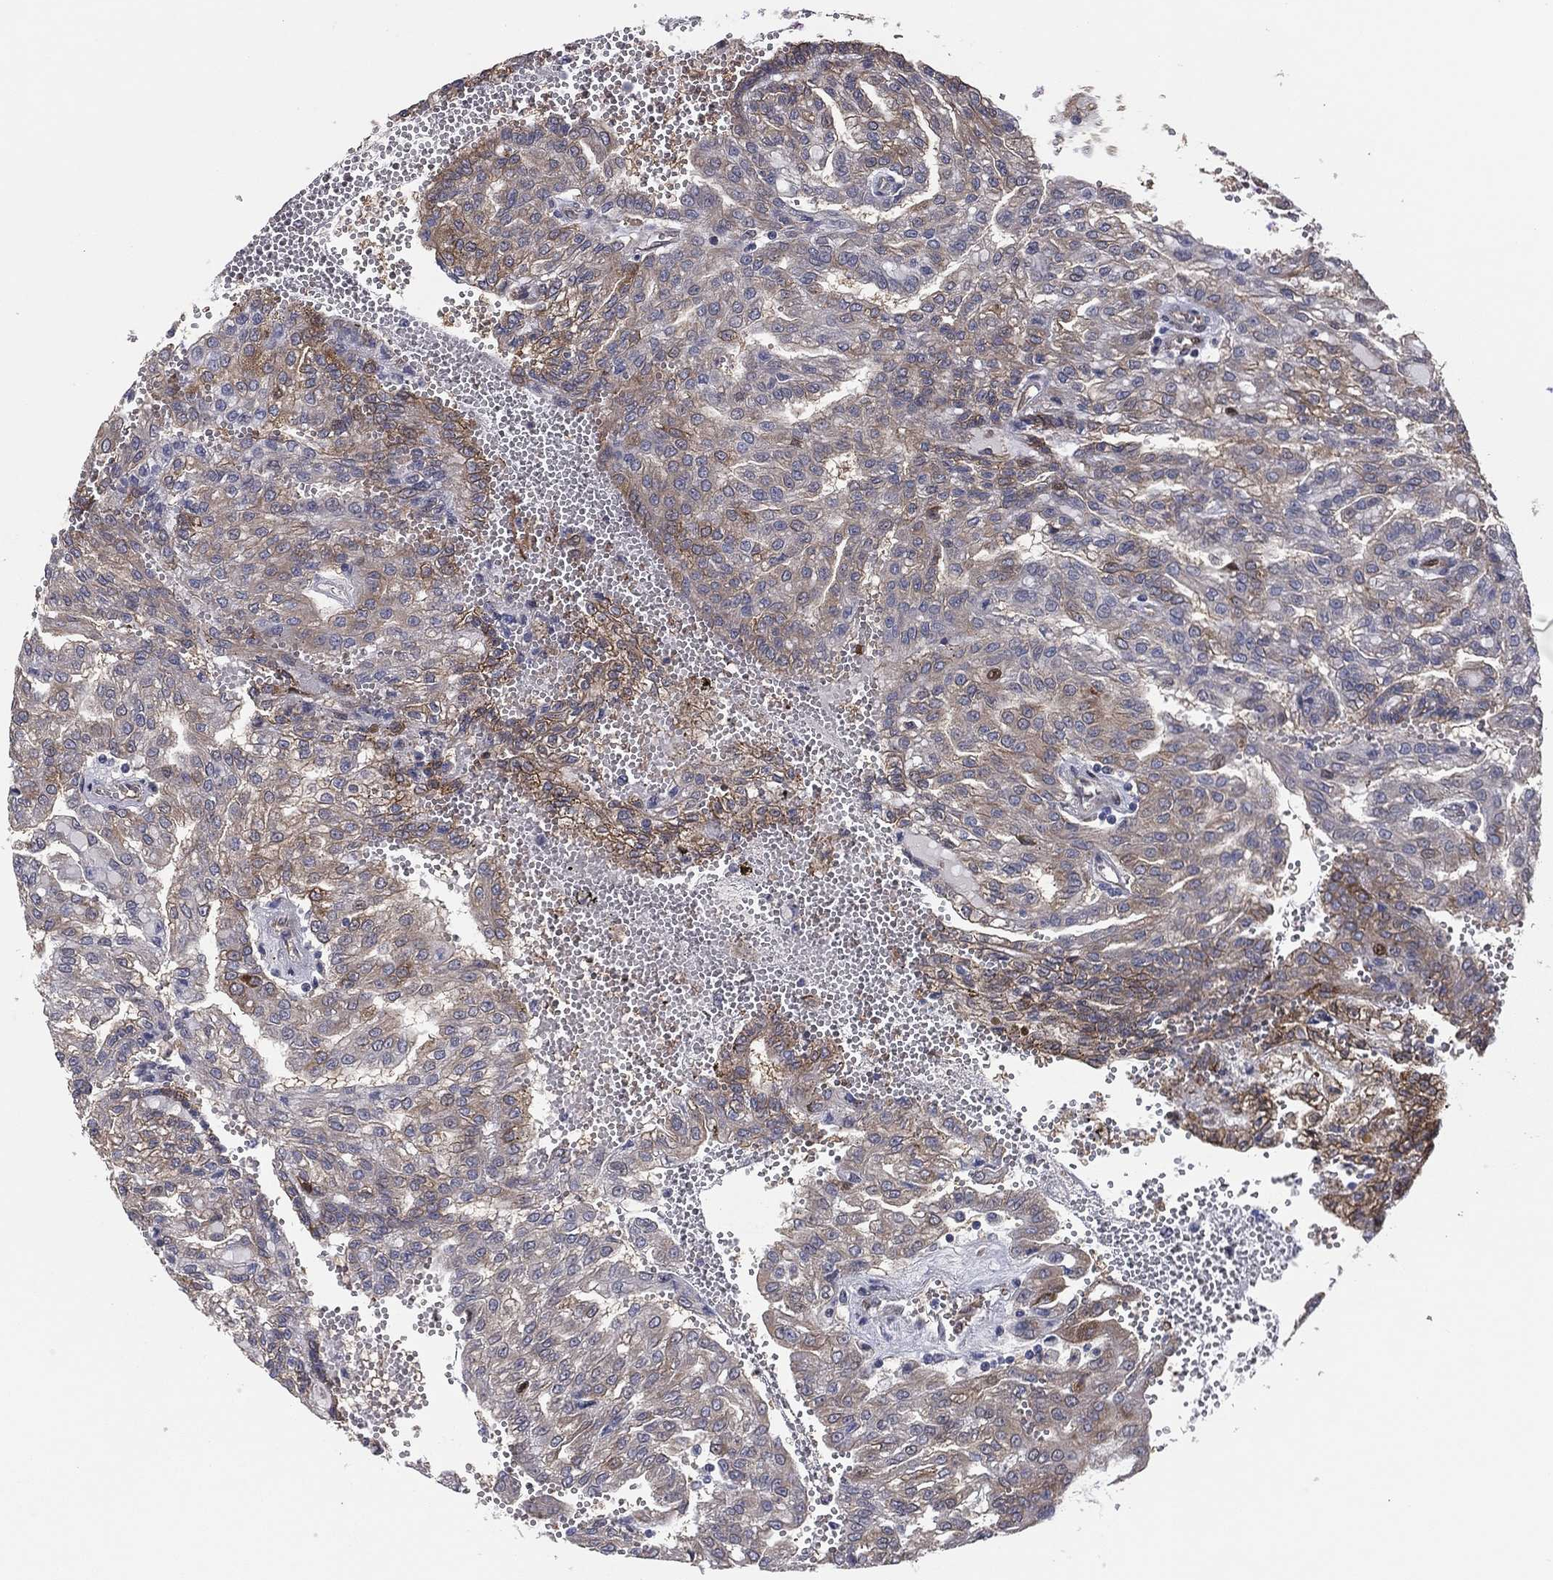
{"staining": {"intensity": "moderate", "quantity": "<25%", "location": "cytoplasmic/membranous"}, "tissue": "renal cancer", "cell_type": "Tumor cells", "image_type": "cancer", "snomed": [{"axis": "morphology", "description": "Adenocarcinoma, NOS"}, {"axis": "topography", "description": "Kidney"}], "caption": "Human renal cancer stained for a protein (brown) demonstrates moderate cytoplasmic/membranous positive expression in approximately <25% of tumor cells.", "gene": "SNCG", "patient": {"sex": "male", "age": 63}}